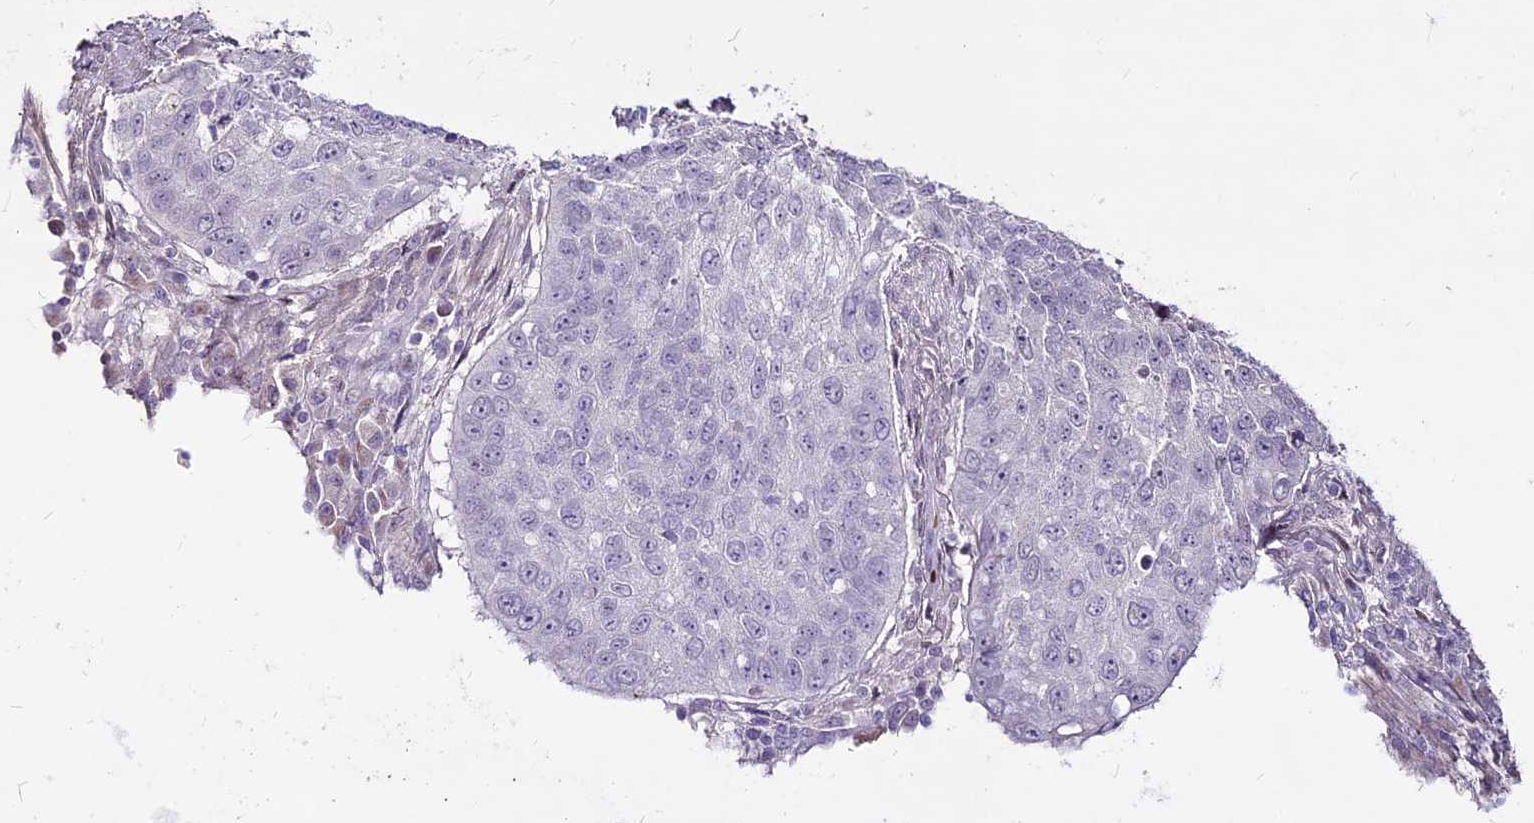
{"staining": {"intensity": "negative", "quantity": "none", "location": "none"}, "tissue": "lung cancer", "cell_type": "Tumor cells", "image_type": "cancer", "snomed": [{"axis": "morphology", "description": "Squamous cell carcinoma, NOS"}, {"axis": "topography", "description": "Lung"}], "caption": "Immunohistochemistry (IHC) image of human squamous cell carcinoma (lung) stained for a protein (brown), which exhibits no staining in tumor cells.", "gene": "SUSD3", "patient": {"sex": "female", "age": 63}}